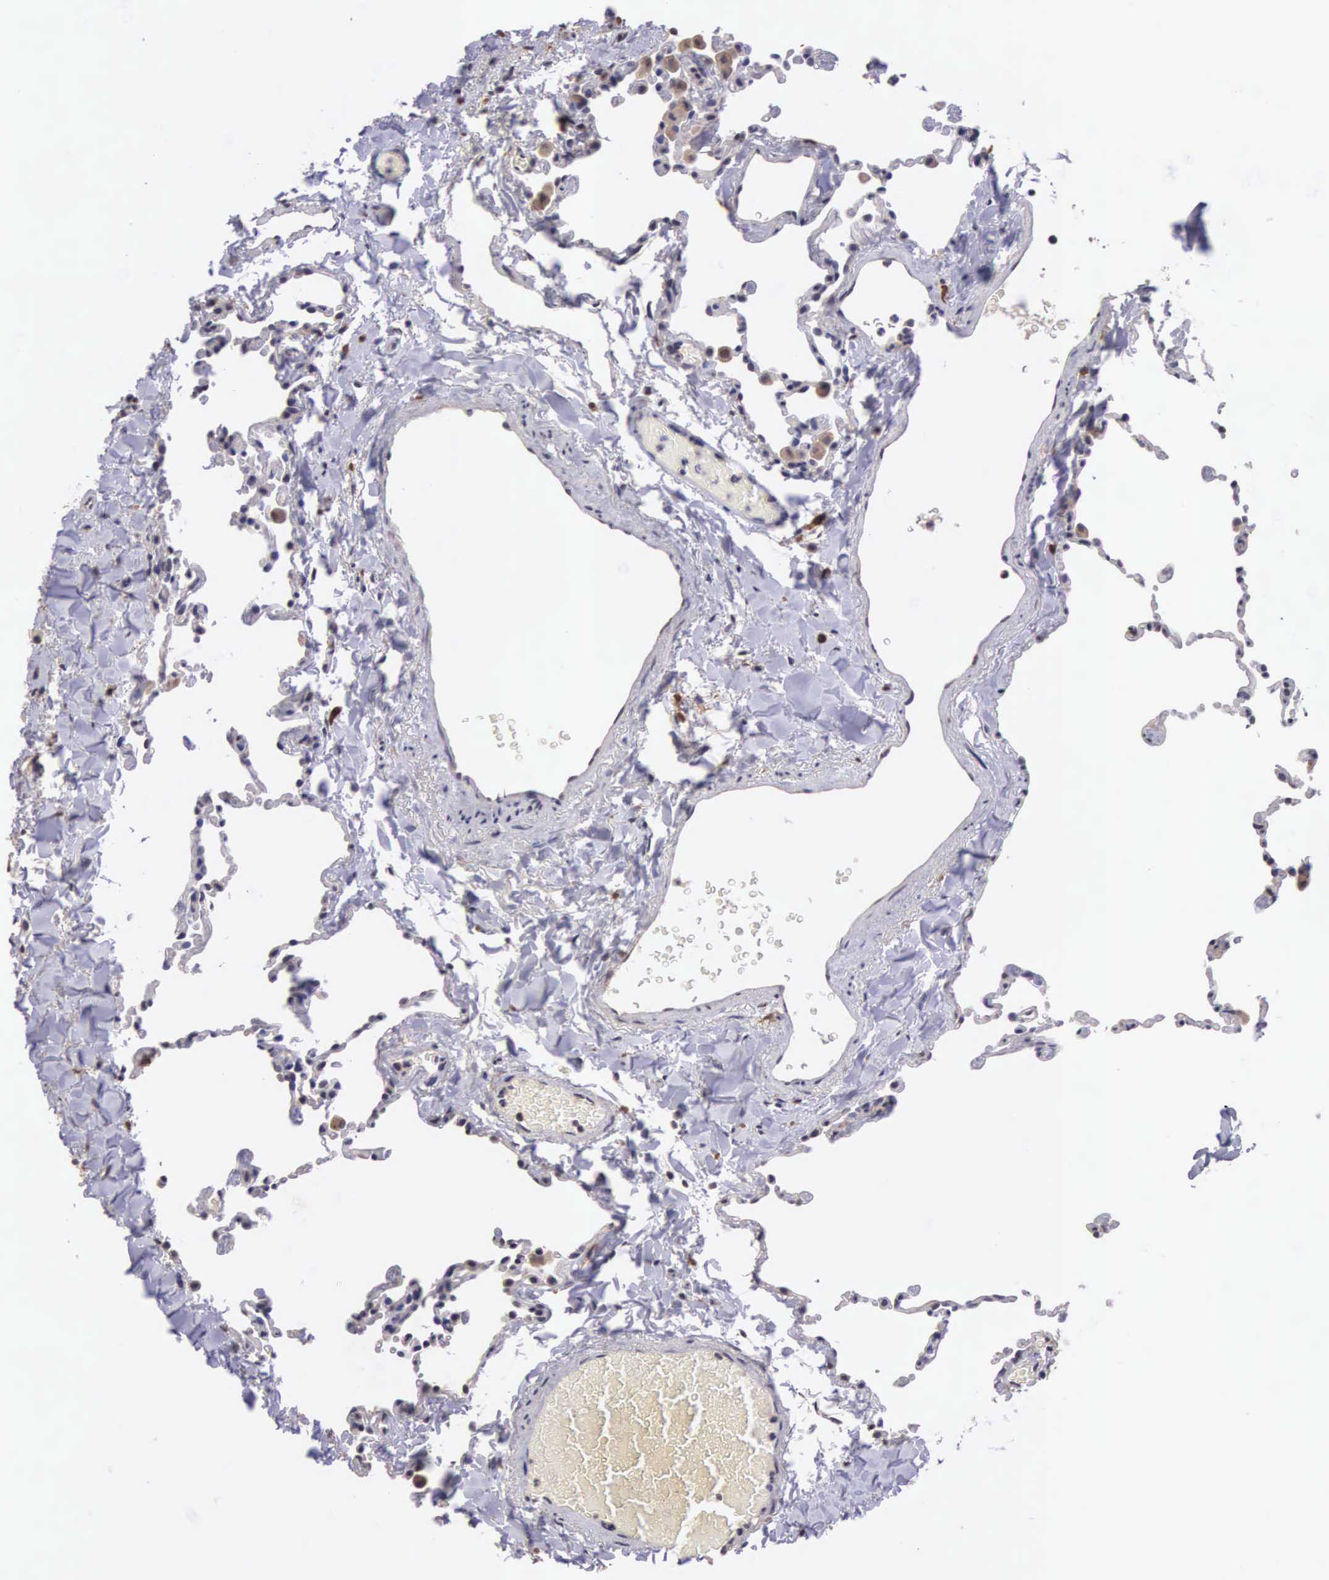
{"staining": {"intensity": "weak", "quantity": "25%-75%", "location": "cytoplasmic/membranous"}, "tissue": "lung", "cell_type": "Alveolar cells", "image_type": "normal", "snomed": [{"axis": "morphology", "description": "Normal tissue, NOS"}, {"axis": "topography", "description": "Lung"}], "caption": "A brown stain highlights weak cytoplasmic/membranous staining of a protein in alveolar cells of unremarkable human lung. Immunohistochemistry (ihc) stains the protein in brown and the nuclei are stained blue.", "gene": "CDC45", "patient": {"sex": "female", "age": 61}}